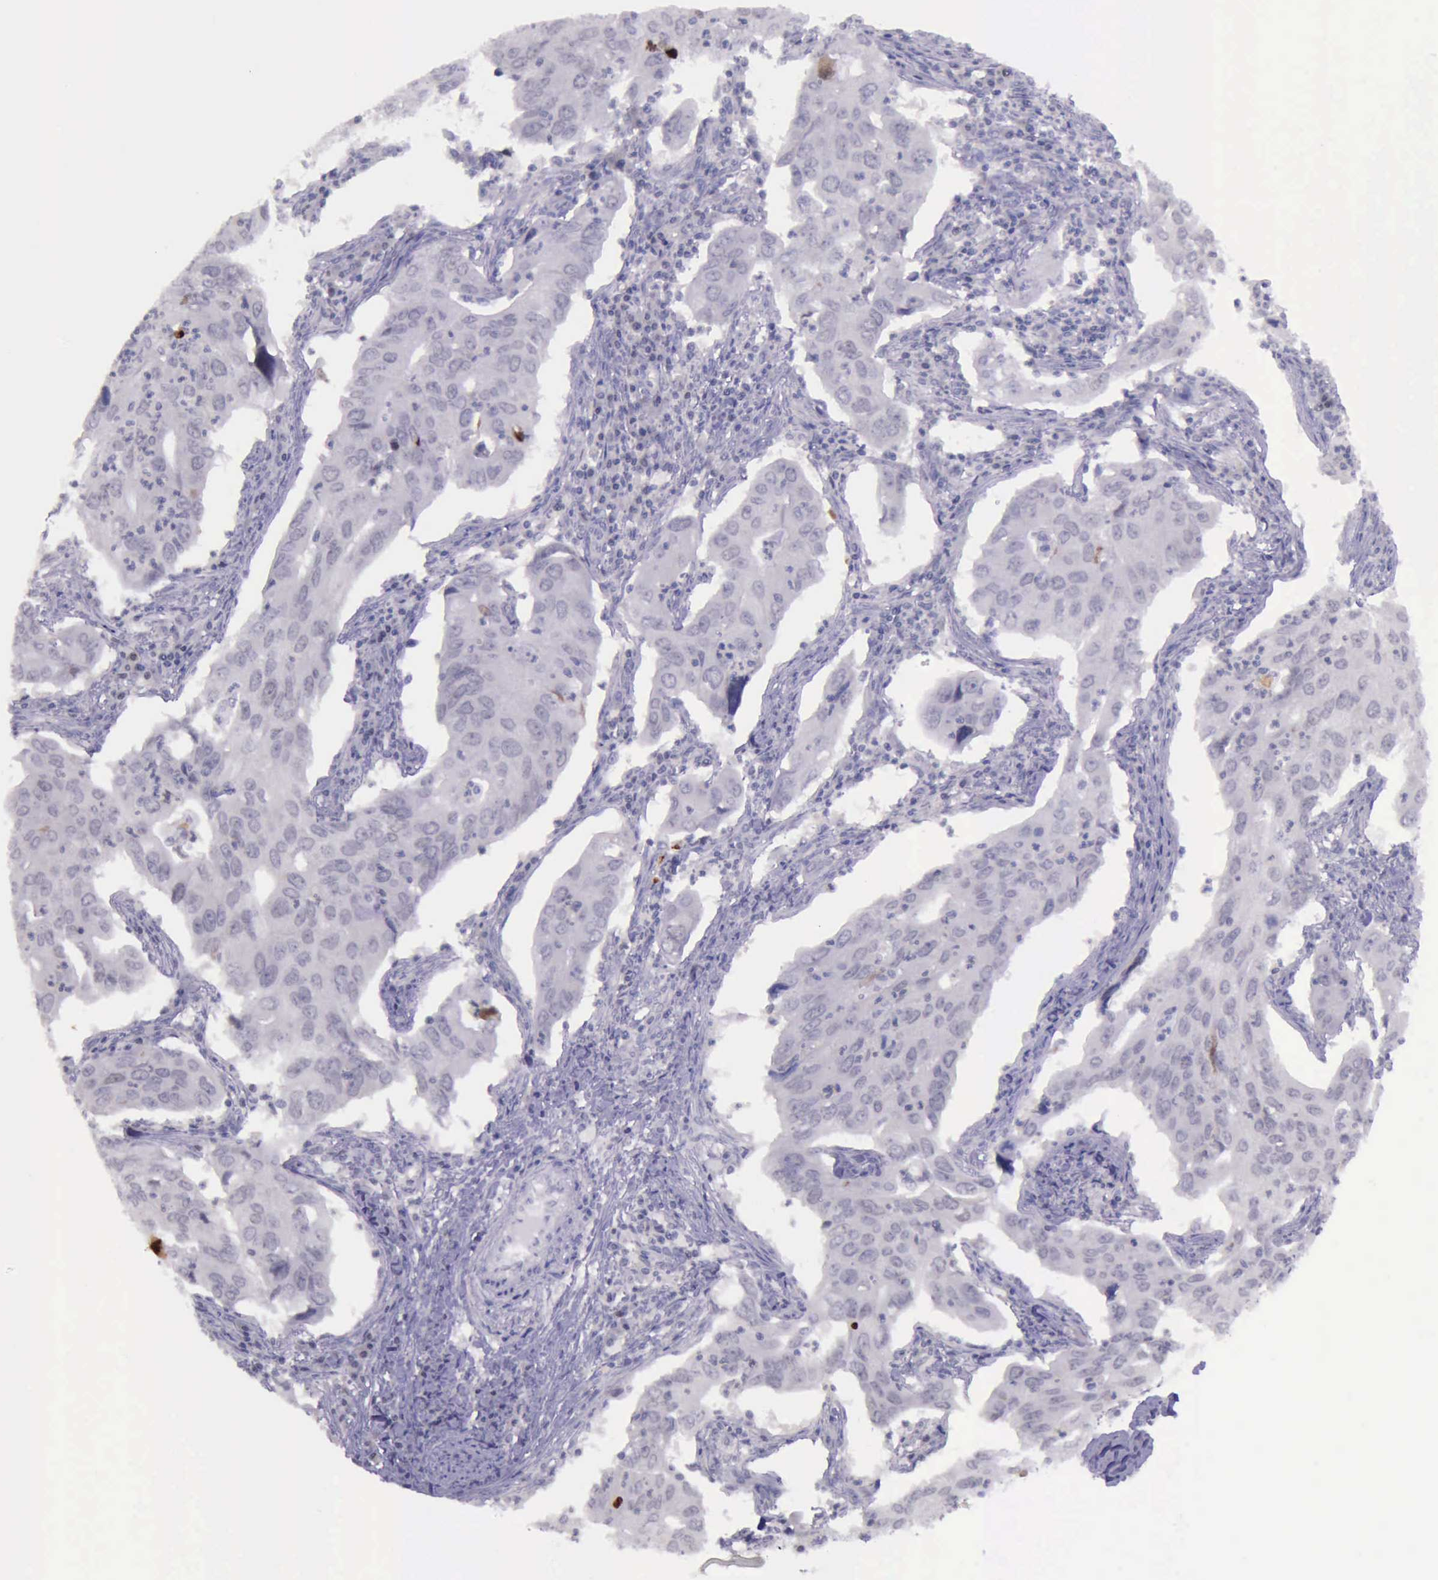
{"staining": {"intensity": "strong", "quantity": "<25%", "location": "nuclear"}, "tissue": "lung cancer", "cell_type": "Tumor cells", "image_type": "cancer", "snomed": [{"axis": "morphology", "description": "Adenocarcinoma, NOS"}, {"axis": "topography", "description": "Lung"}], "caption": "IHC (DAB) staining of adenocarcinoma (lung) demonstrates strong nuclear protein expression in approximately <25% of tumor cells.", "gene": "PARP1", "patient": {"sex": "male", "age": 48}}